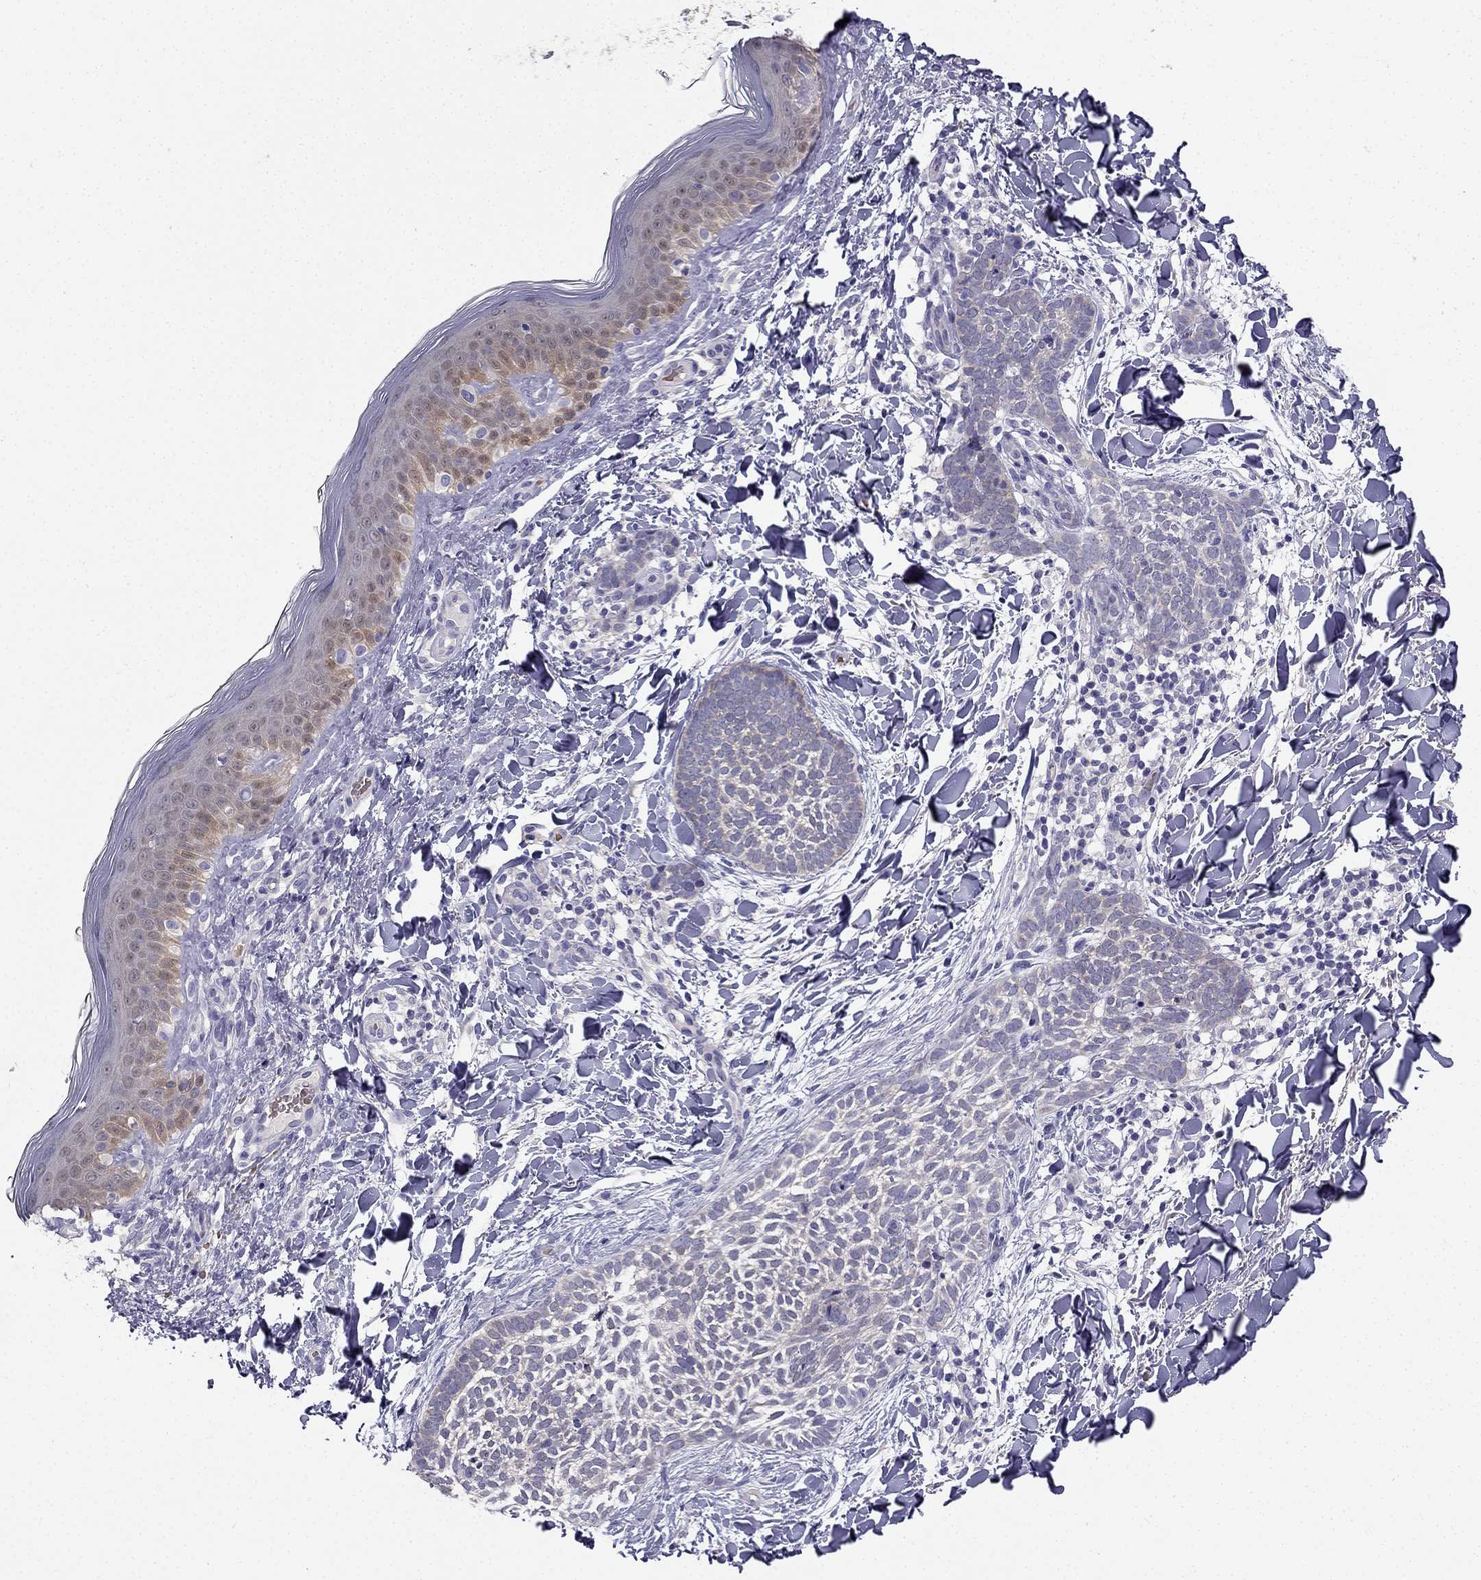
{"staining": {"intensity": "negative", "quantity": "none", "location": "none"}, "tissue": "skin cancer", "cell_type": "Tumor cells", "image_type": "cancer", "snomed": [{"axis": "morphology", "description": "Normal tissue, NOS"}, {"axis": "morphology", "description": "Basal cell carcinoma"}, {"axis": "topography", "description": "Skin"}], "caption": "An immunohistochemistry image of basal cell carcinoma (skin) is shown. There is no staining in tumor cells of basal cell carcinoma (skin).", "gene": "RSPH14", "patient": {"sex": "male", "age": 46}}